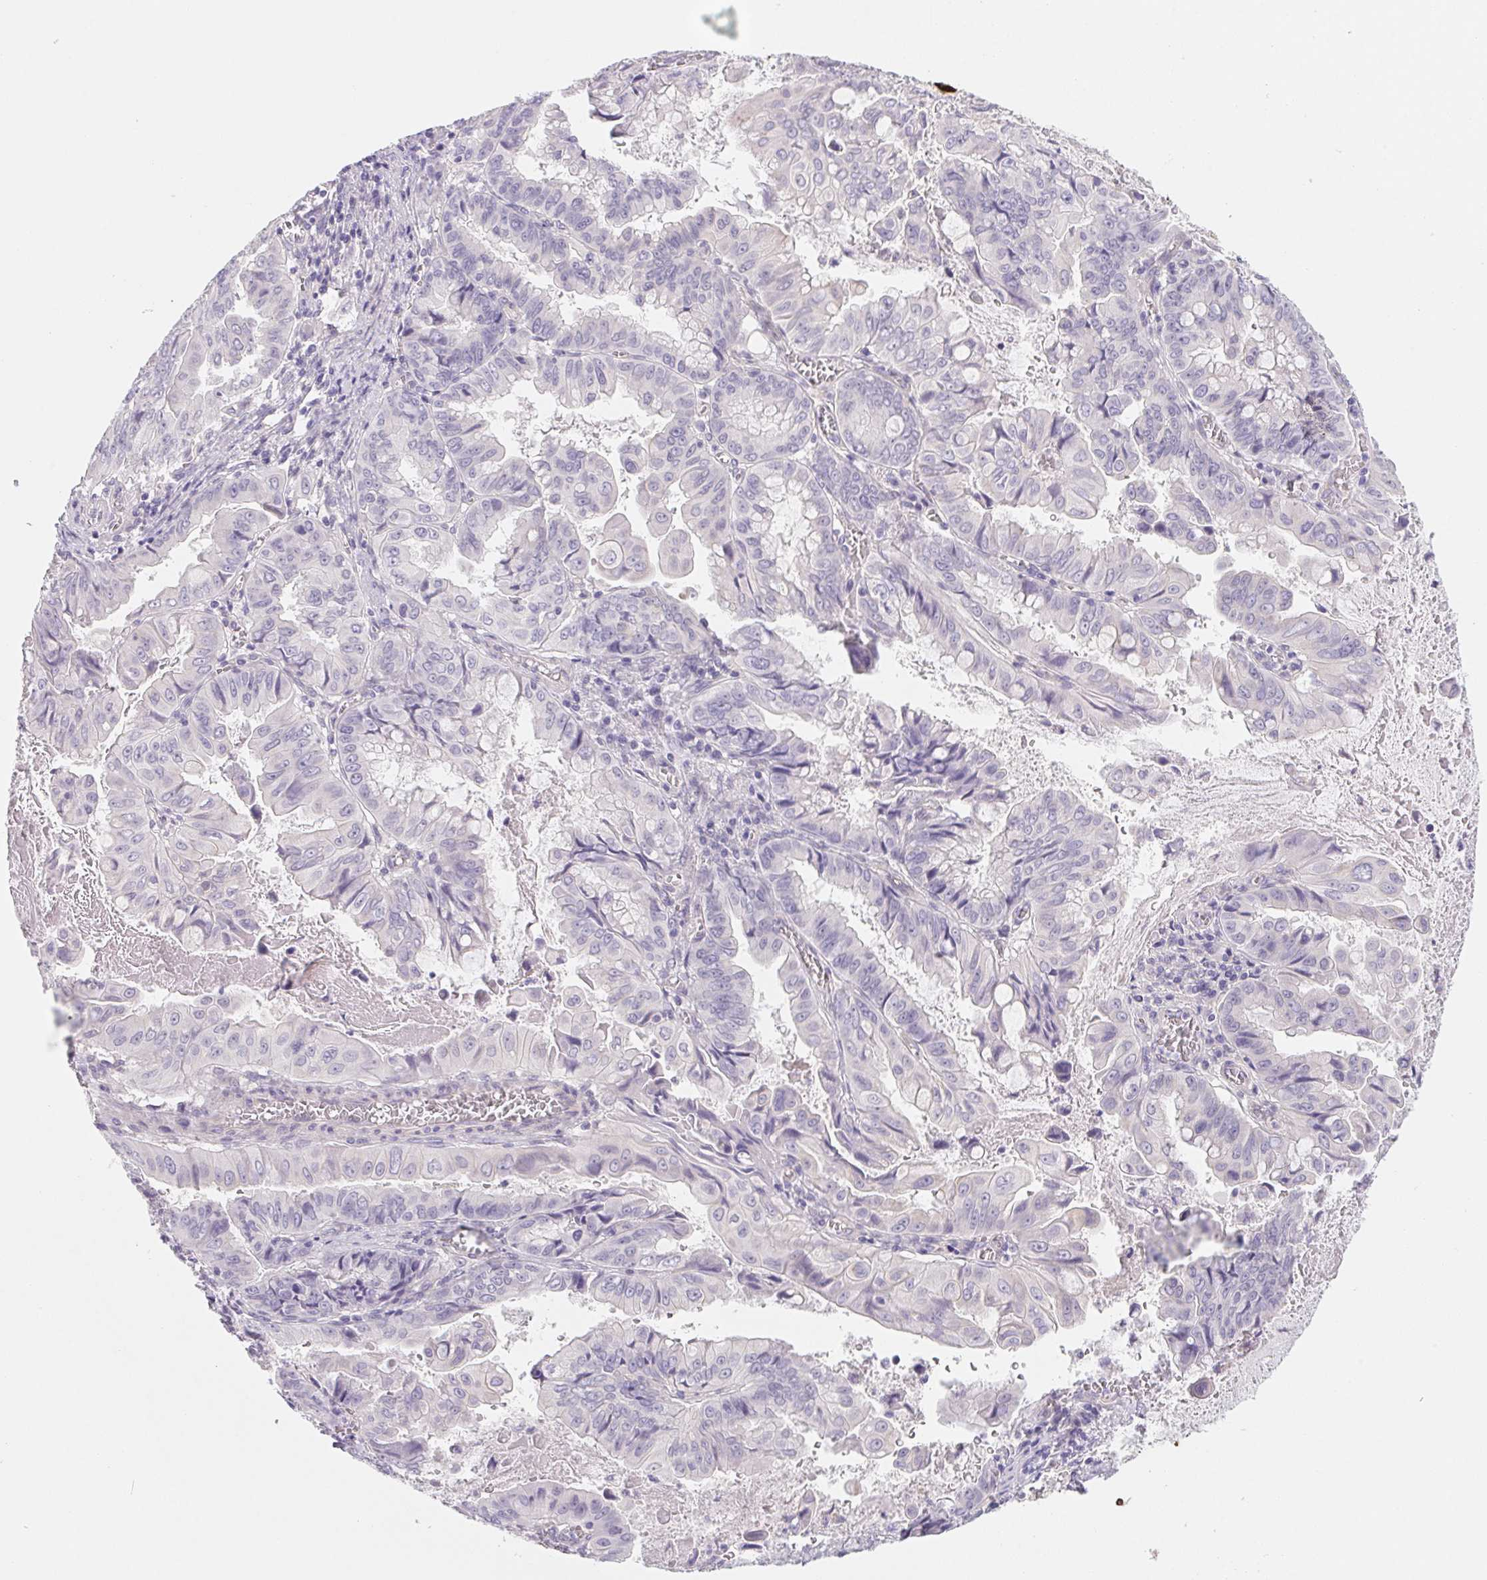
{"staining": {"intensity": "negative", "quantity": "none", "location": "none"}, "tissue": "stomach cancer", "cell_type": "Tumor cells", "image_type": "cancer", "snomed": [{"axis": "morphology", "description": "Adenocarcinoma, NOS"}, {"axis": "topography", "description": "Stomach, upper"}], "caption": "A micrograph of human adenocarcinoma (stomach) is negative for staining in tumor cells.", "gene": "CTNND2", "patient": {"sex": "male", "age": 80}}